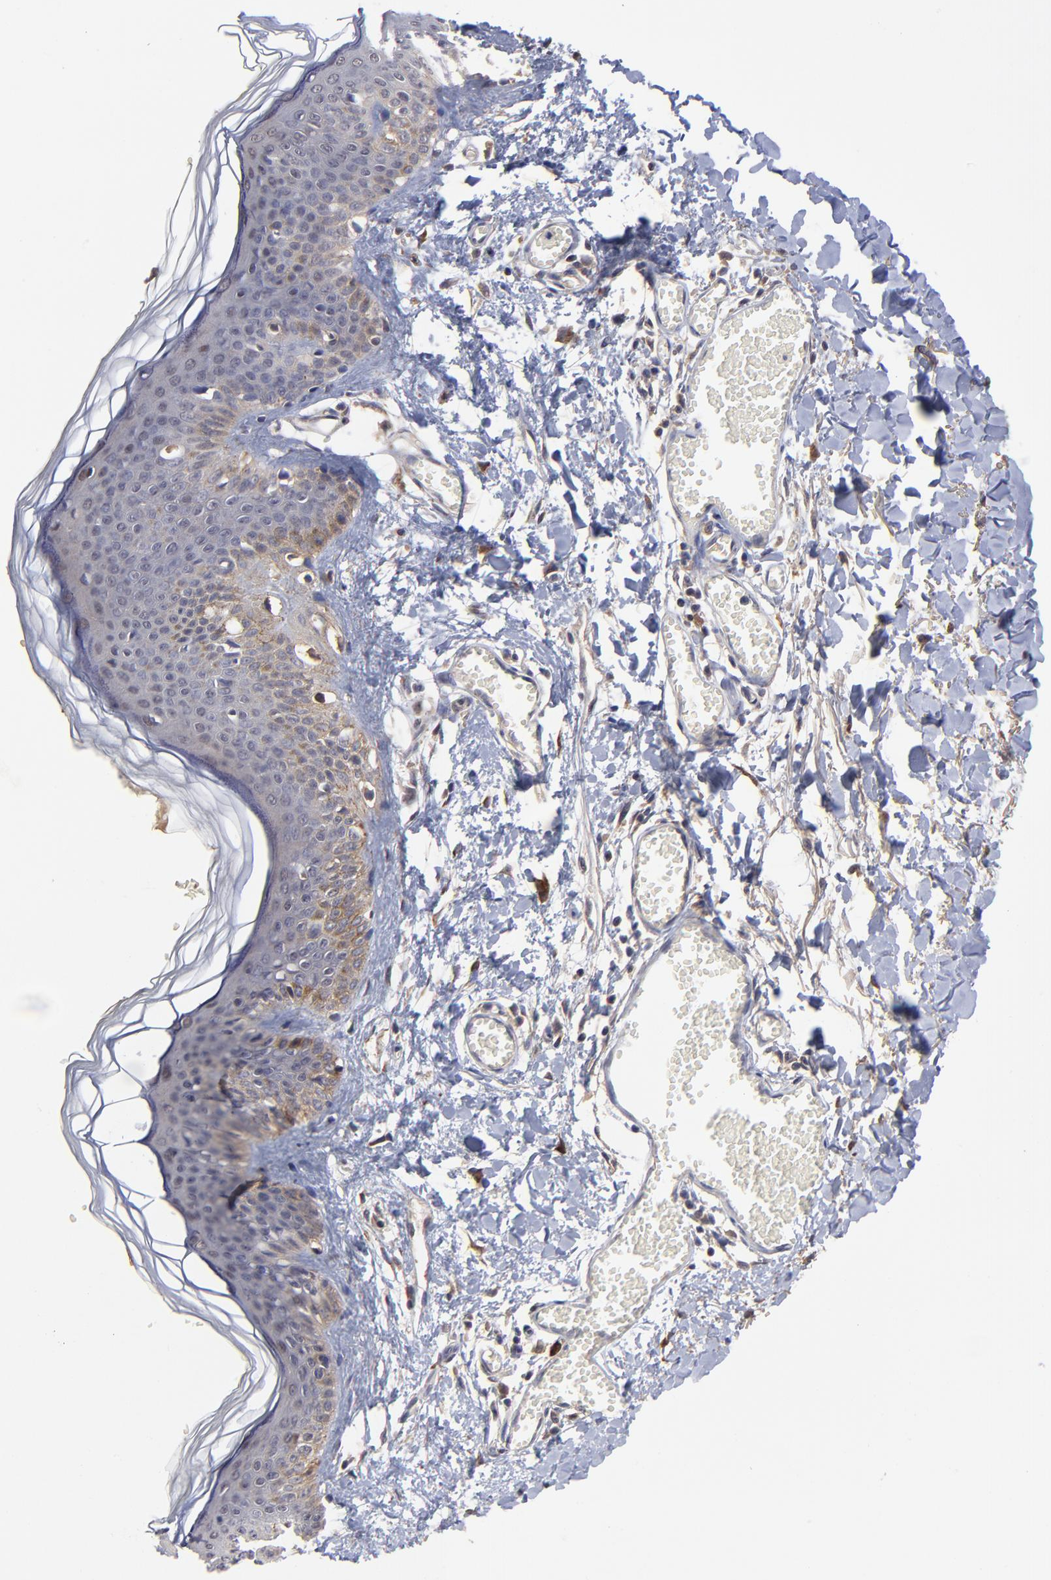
{"staining": {"intensity": "moderate", "quantity": ">75%", "location": "cytoplasmic/membranous"}, "tissue": "skin", "cell_type": "Fibroblasts", "image_type": "normal", "snomed": [{"axis": "morphology", "description": "Normal tissue, NOS"}, {"axis": "morphology", "description": "Sarcoma, NOS"}, {"axis": "topography", "description": "Skin"}, {"axis": "topography", "description": "Soft tissue"}], "caption": "The immunohistochemical stain labels moderate cytoplasmic/membranous expression in fibroblasts of unremarkable skin.", "gene": "CHL1", "patient": {"sex": "female", "age": 51}}